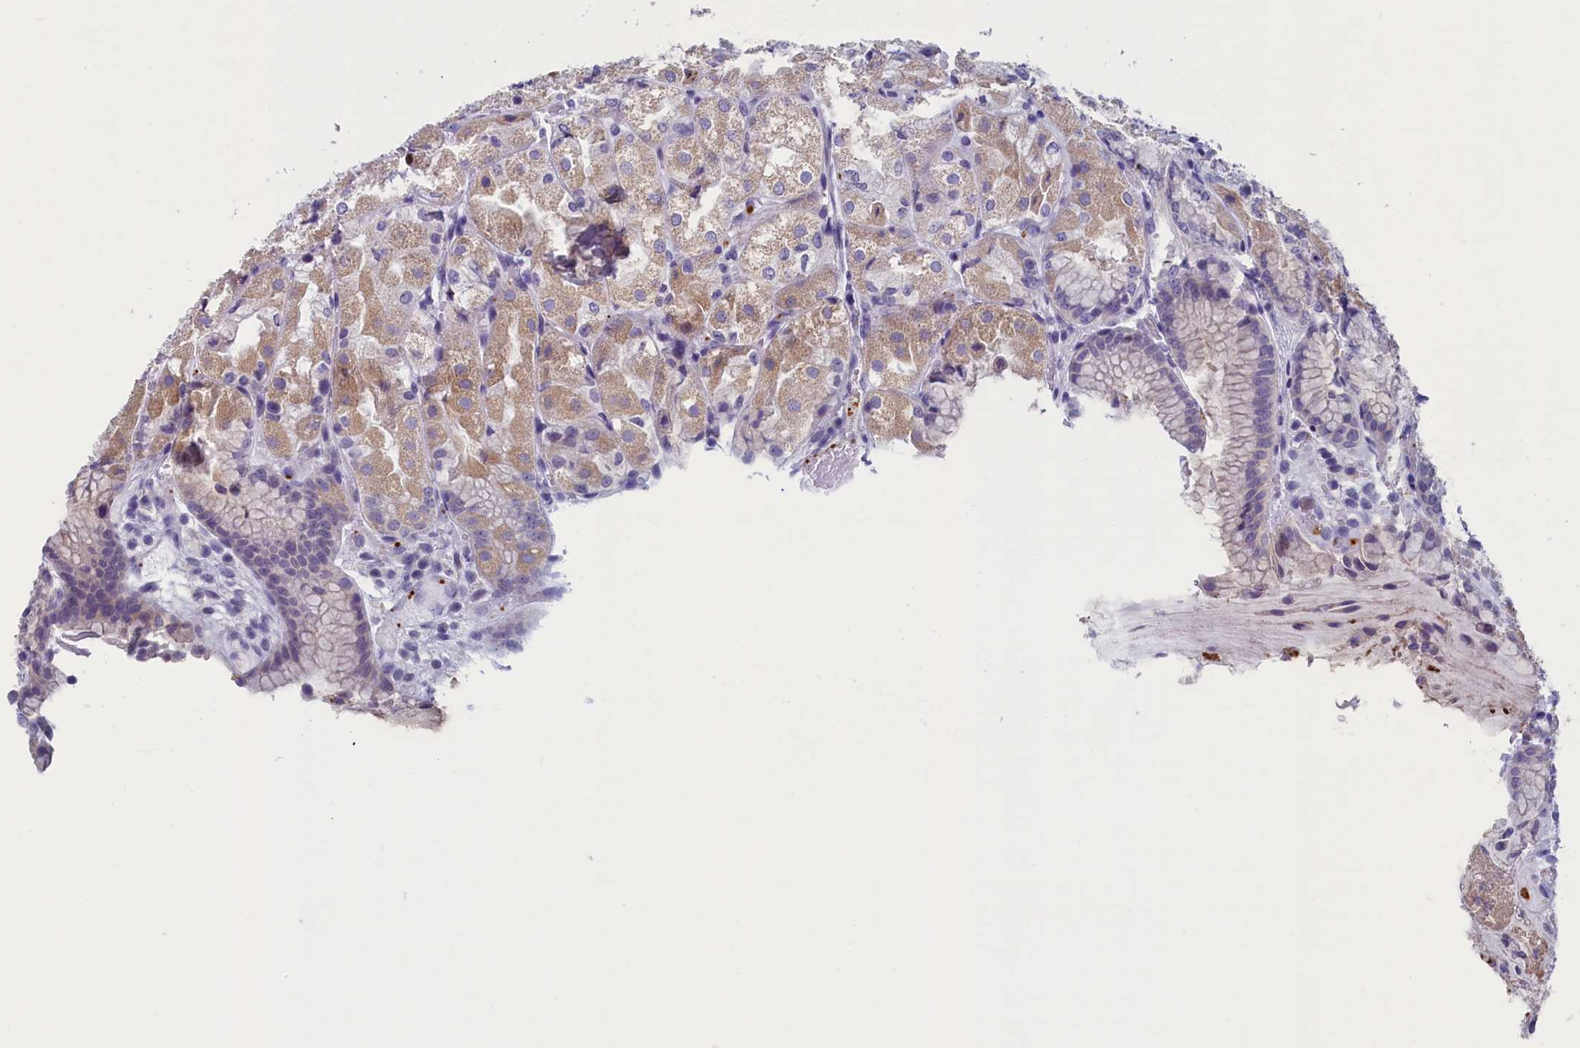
{"staining": {"intensity": "moderate", "quantity": "<25%", "location": "cytoplasmic/membranous"}, "tissue": "stomach", "cell_type": "Glandular cells", "image_type": "normal", "snomed": [{"axis": "morphology", "description": "Normal tissue, NOS"}, {"axis": "topography", "description": "Stomach, upper"}], "caption": "Immunohistochemistry photomicrograph of benign stomach: stomach stained using immunohistochemistry reveals low levels of moderate protein expression localized specifically in the cytoplasmic/membranous of glandular cells, appearing as a cytoplasmic/membranous brown color.", "gene": "AIFM2", "patient": {"sex": "male", "age": 72}}